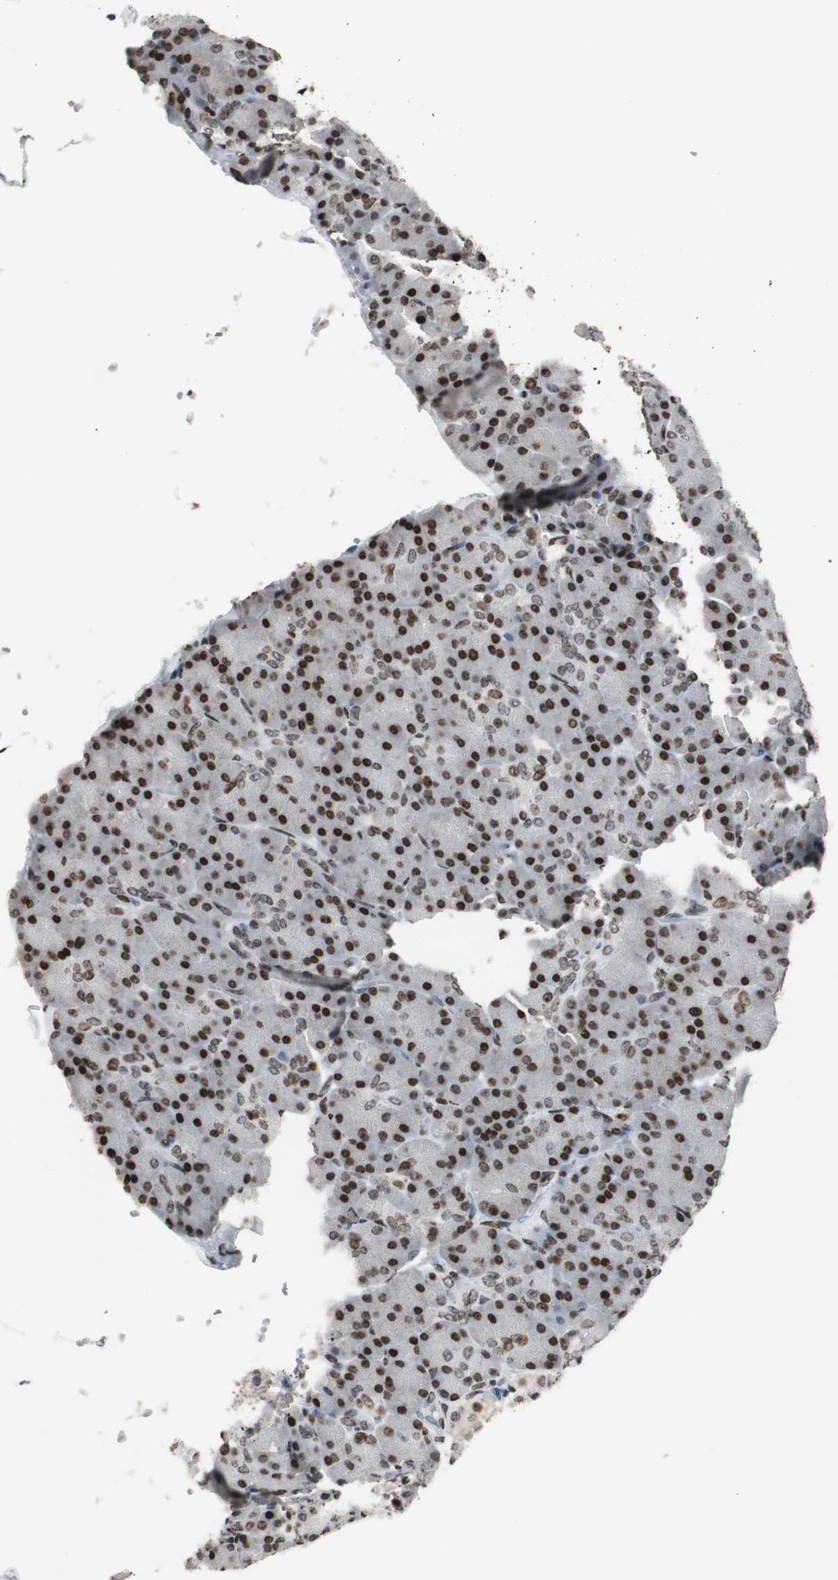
{"staining": {"intensity": "strong", "quantity": ">75%", "location": "nuclear"}, "tissue": "pancreas", "cell_type": "Exocrine glandular cells", "image_type": "normal", "snomed": [{"axis": "morphology", "description": "Normal tissue, NOS"}, {"axis": "topography", "description": "Pancreas"}], "caption": "A micrograph showing strong nuclear expression in about >75% of exocrine glandular cells in unremarkable pancreas, as visualized by brown immunohistochemical staining.", "gene": "PAXIP1", "patient": {"sex": "female", "age": 43}}